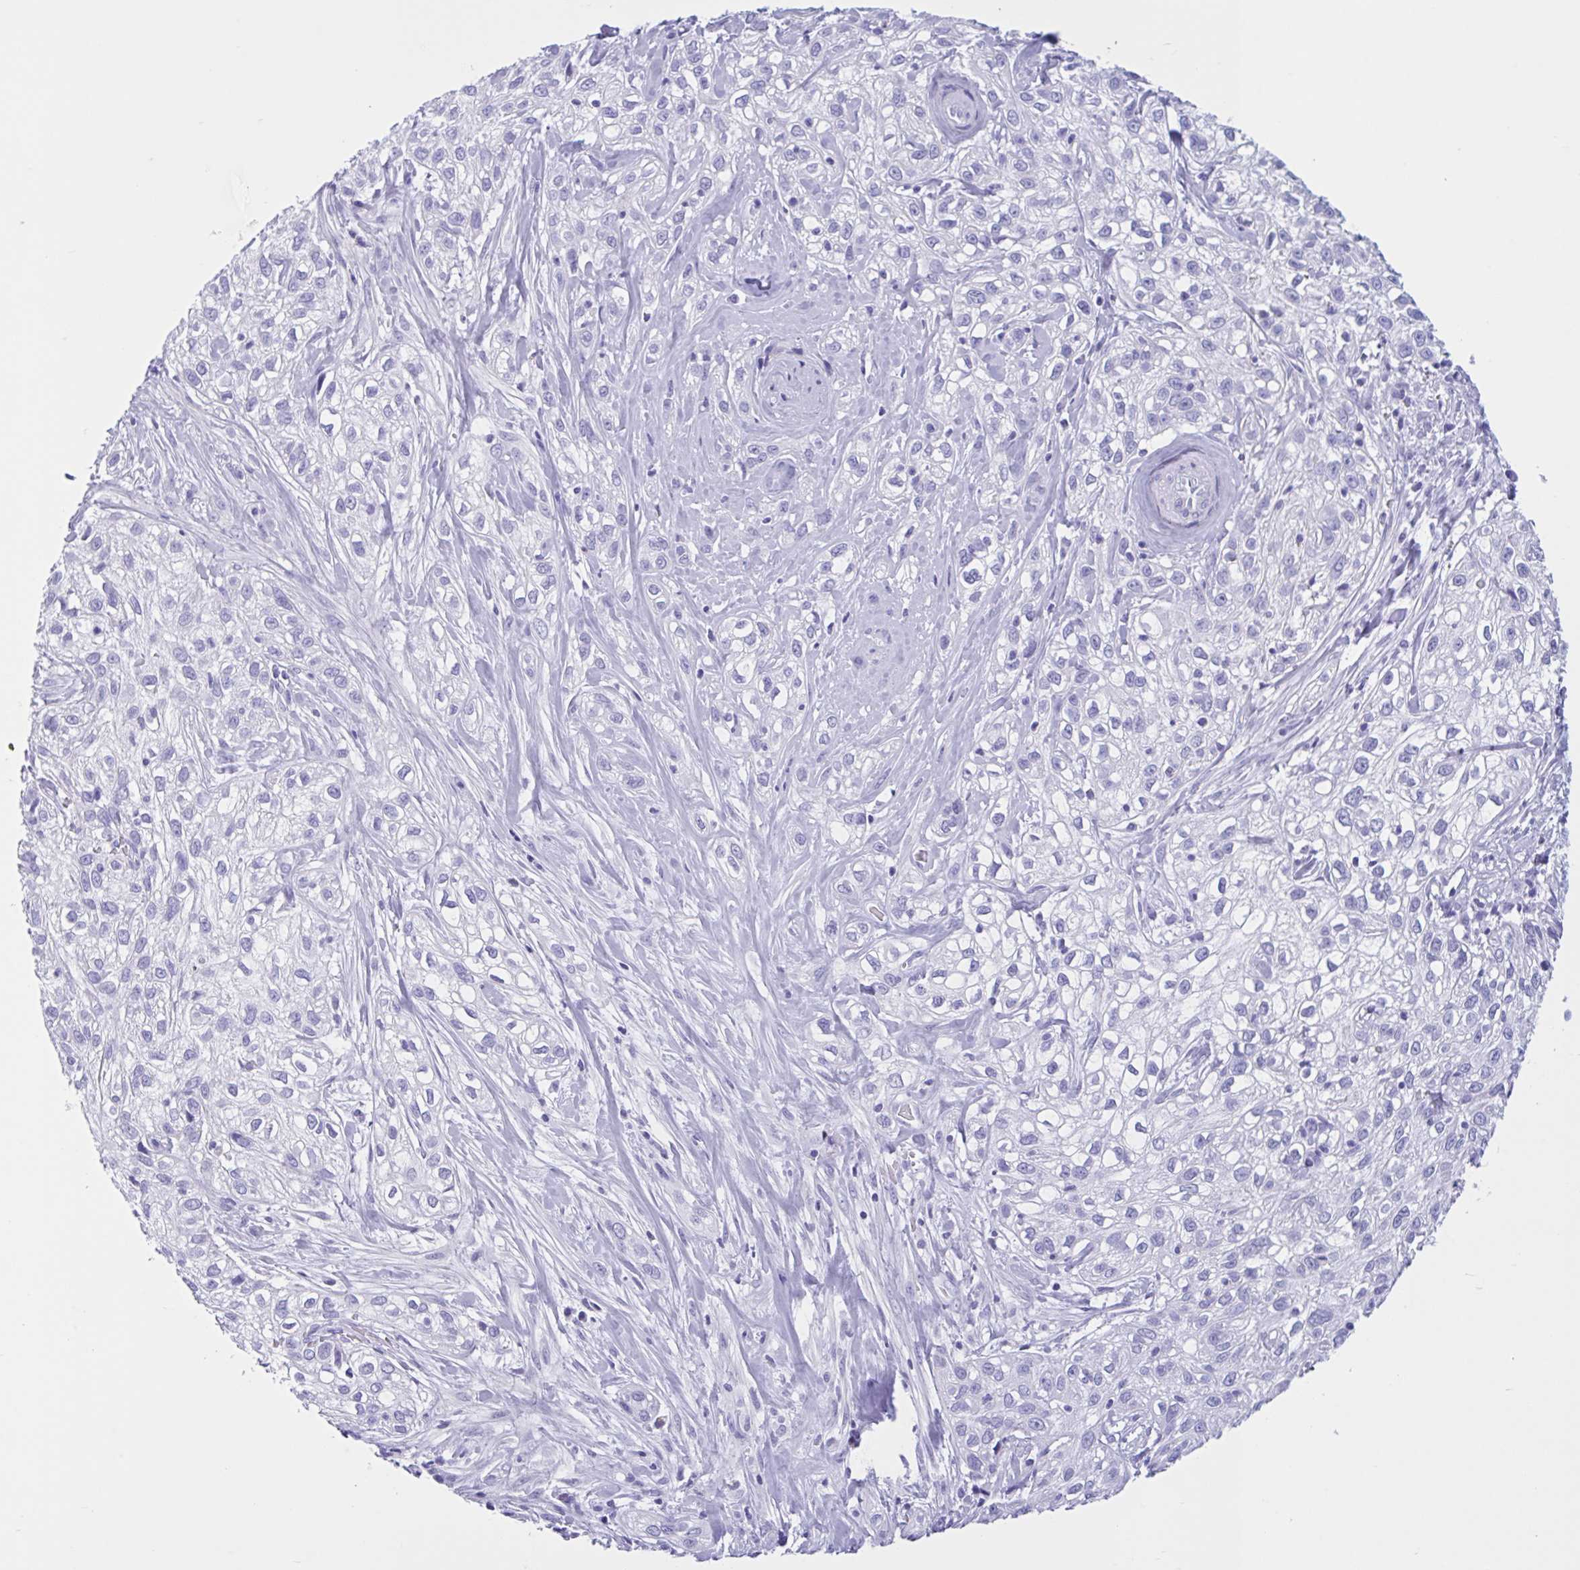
{"staining": {"intensity": "negative", "quantity": "none", "location": "none"}, "tissue": "skin cancer", "cell_type": "Tumor cells", "image_type": "cancer", "snomed": [{"axis": "morphology", "description": "Squamous cell carcinoma, NOS"}, {"axis": "topography", "description": "Skin"}], "caption": "Immunohistochemistry (IHC) micrograph of skin squamous cell carcinoma stained for a protein (brown), which reveals no positivity in tumor cells.", "gene": "IAPP", "patient": {"sex": "male", "age": 82}}